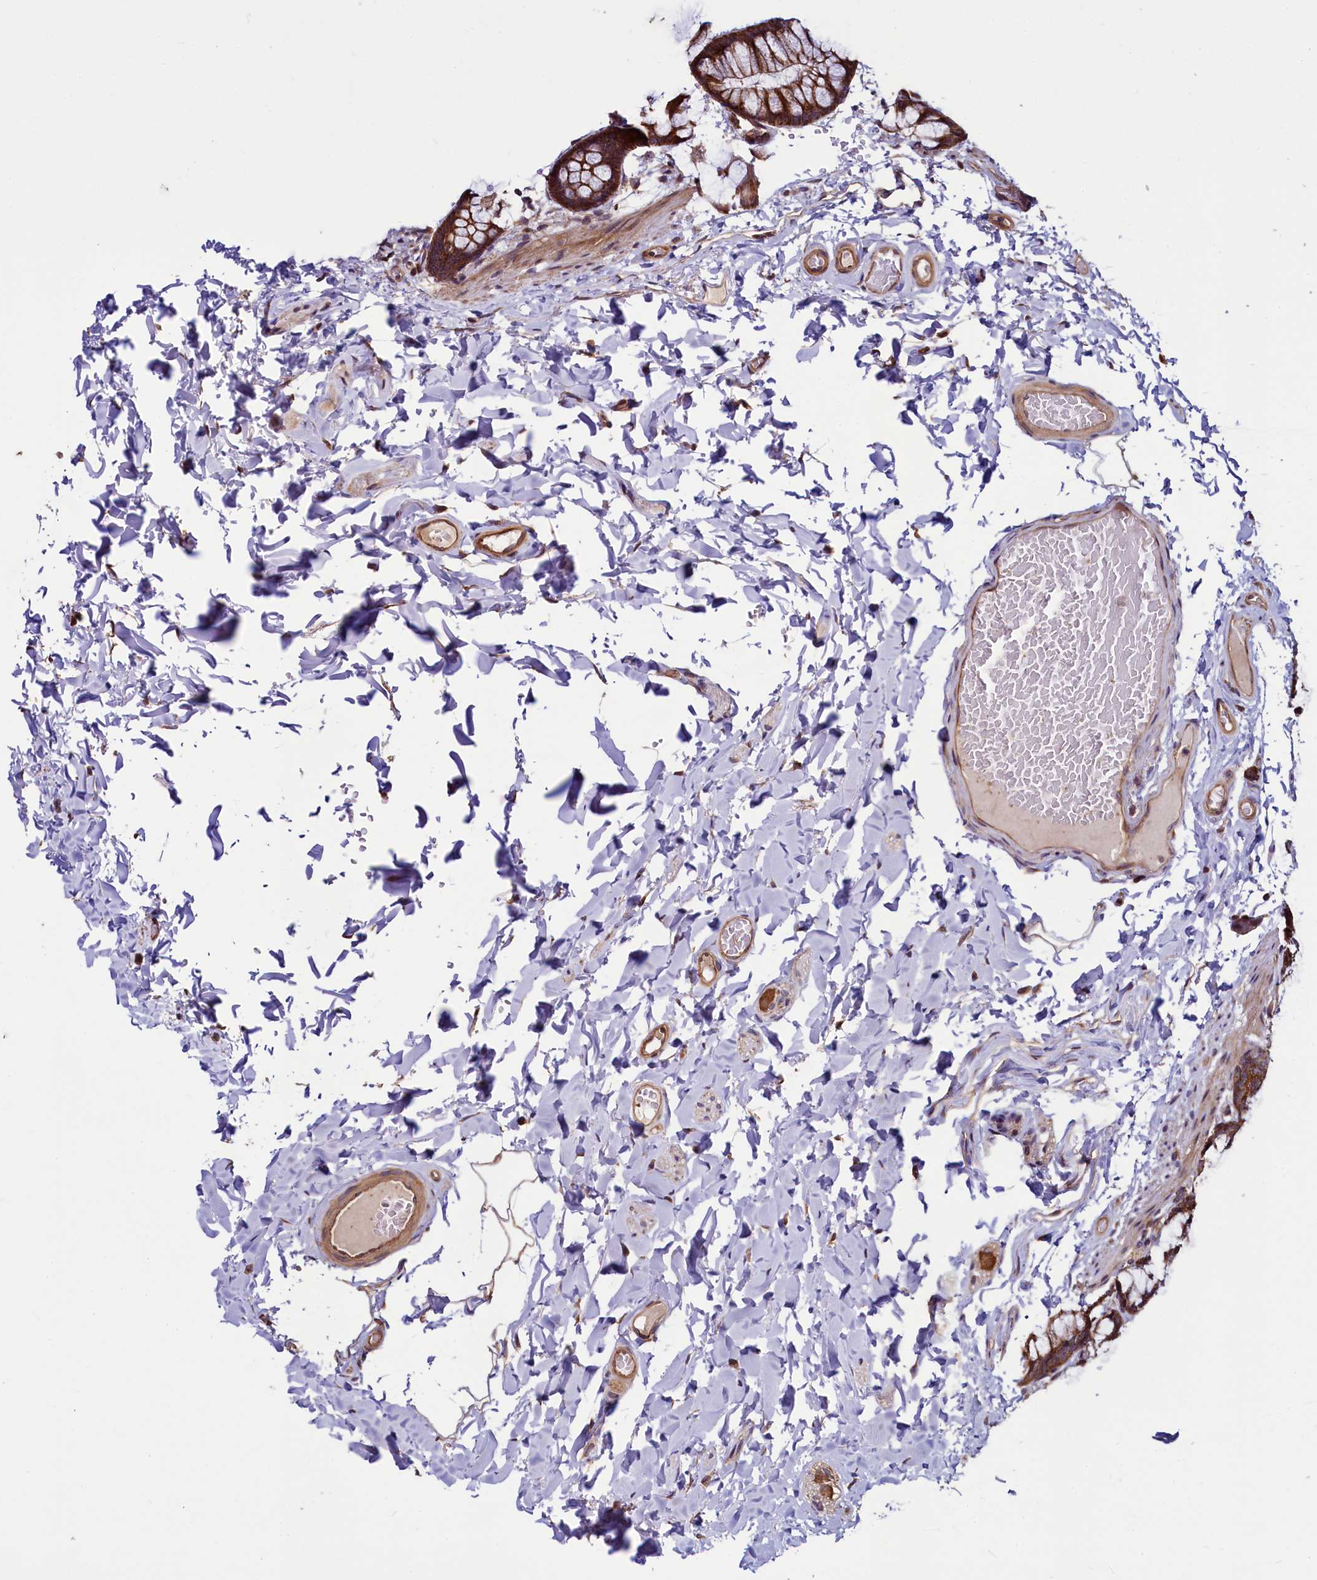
{"staining": {"intensity": "moderate", "quantity": ">75%", "location": "cytoplasmic/membranous"}, "tissue": "colon", "cell_type": "Endothelial cells", "image_type": "normal", "snomed": [{"axis": "morphology", "description": "Normal tissue, NOS"}, {"axis": "topography", "description": "Colon"}], "caption": "Protein expression analysis of unremarkable colon exhibits moderate cytoplasmic/membranous staining in about >75% of endothelial cells. (DAB (3,3'-diaminobenzidine) IHC with brightfield microscopy, high magnification).", "gene": "RBFA", "patient": {"sex": "male", "age": 47}}